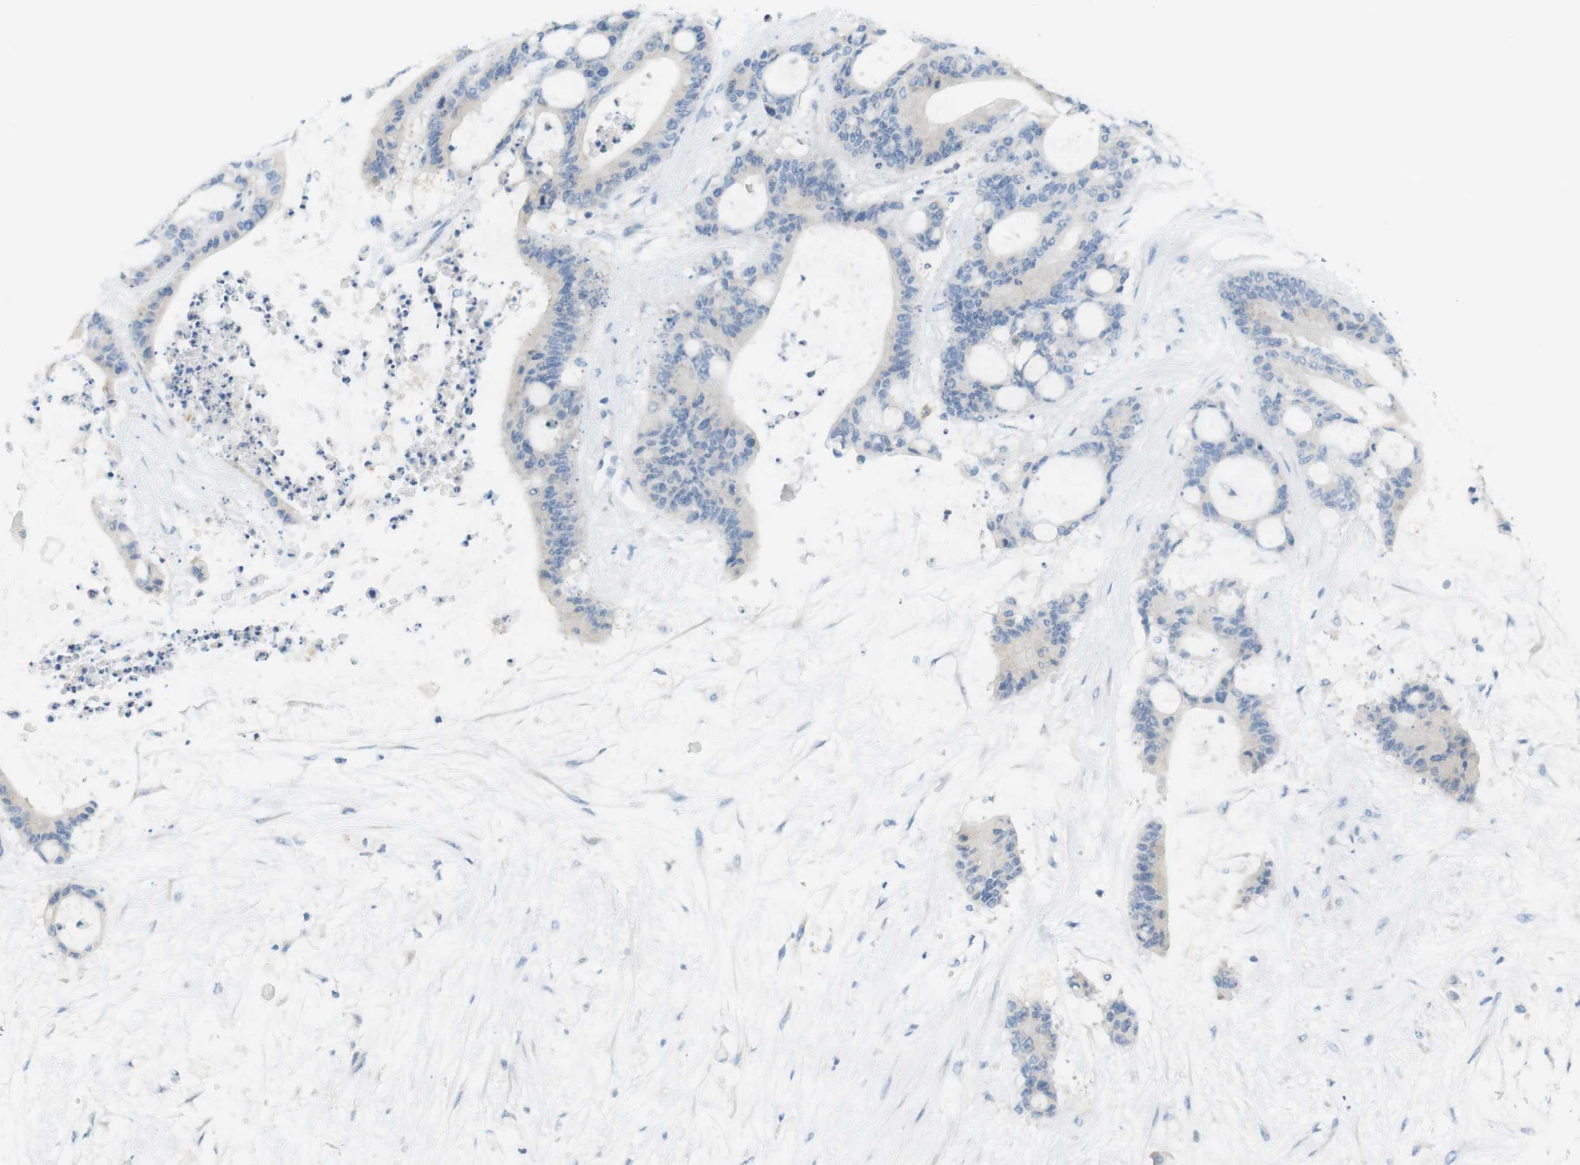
{"staining": {"intensity": "negative", "quantity": "none", "location": "none"}, "tissue": "liver cancer", "cell_type": "Tumor cells", "image_type": "cancer", "snomed": [{"axis": "morphology", "description": "Cholangiocarcinoma"}, {"axis": "topography", "description": "Liver"}], "caption": "The image shows no significant expression in tumor cells of cholangiocarcinoma (liver).", "gene": "LRRK2", "patient": {"sex": "female", "age": 73}}